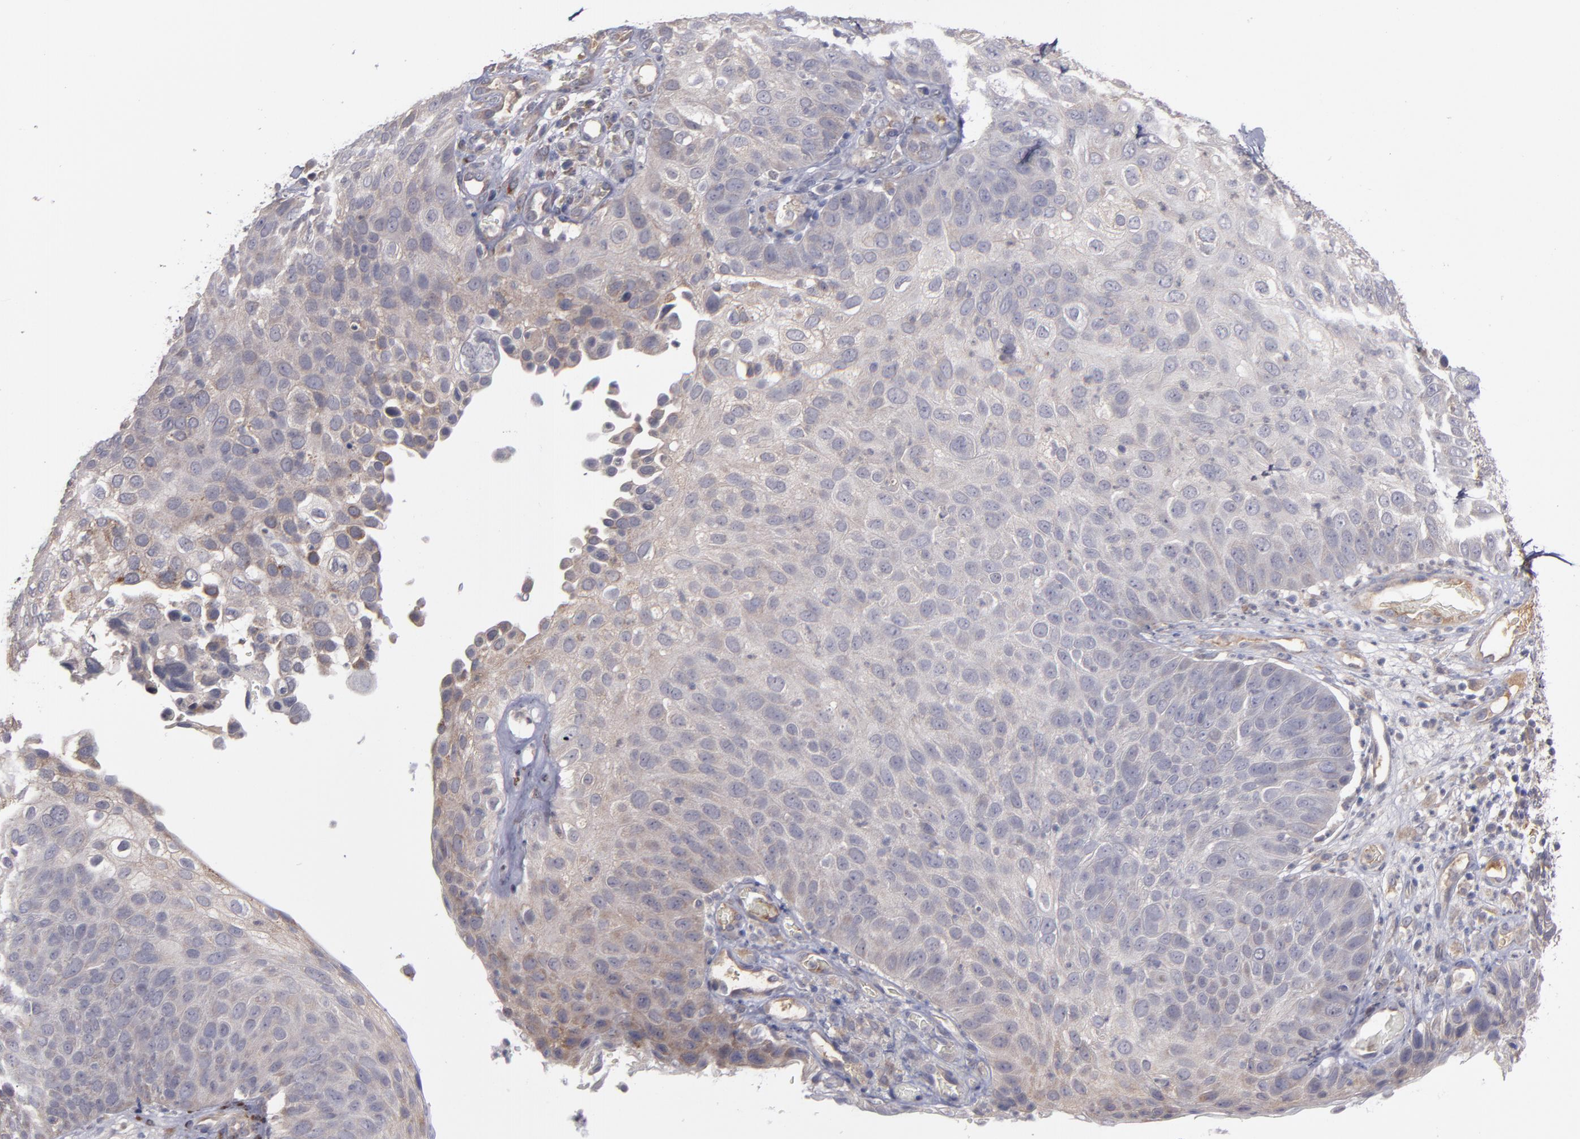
{"staining": {"intensity": "weak", "quantity": ">75%", "location": "cytoplasmic/membranous"}, "tissue": "skin cancer", "cell_type": "Tumor cells", "image_type": "cancer", "snomed": [{"axis": "morphology", "description": "Squamous cell carcinoma, NOS"}, {"axis": "topography", "description": "Skin"}], "caption": "A high-resolution micrograph shows immunohistochemistry staining of skin squamous cell carcinoma, which reveals weak cytoplasmic/membranous expression in about >75% of tumor cells.", "gene": "MMP11", "patient": {"sex": "male", "age": 87}}